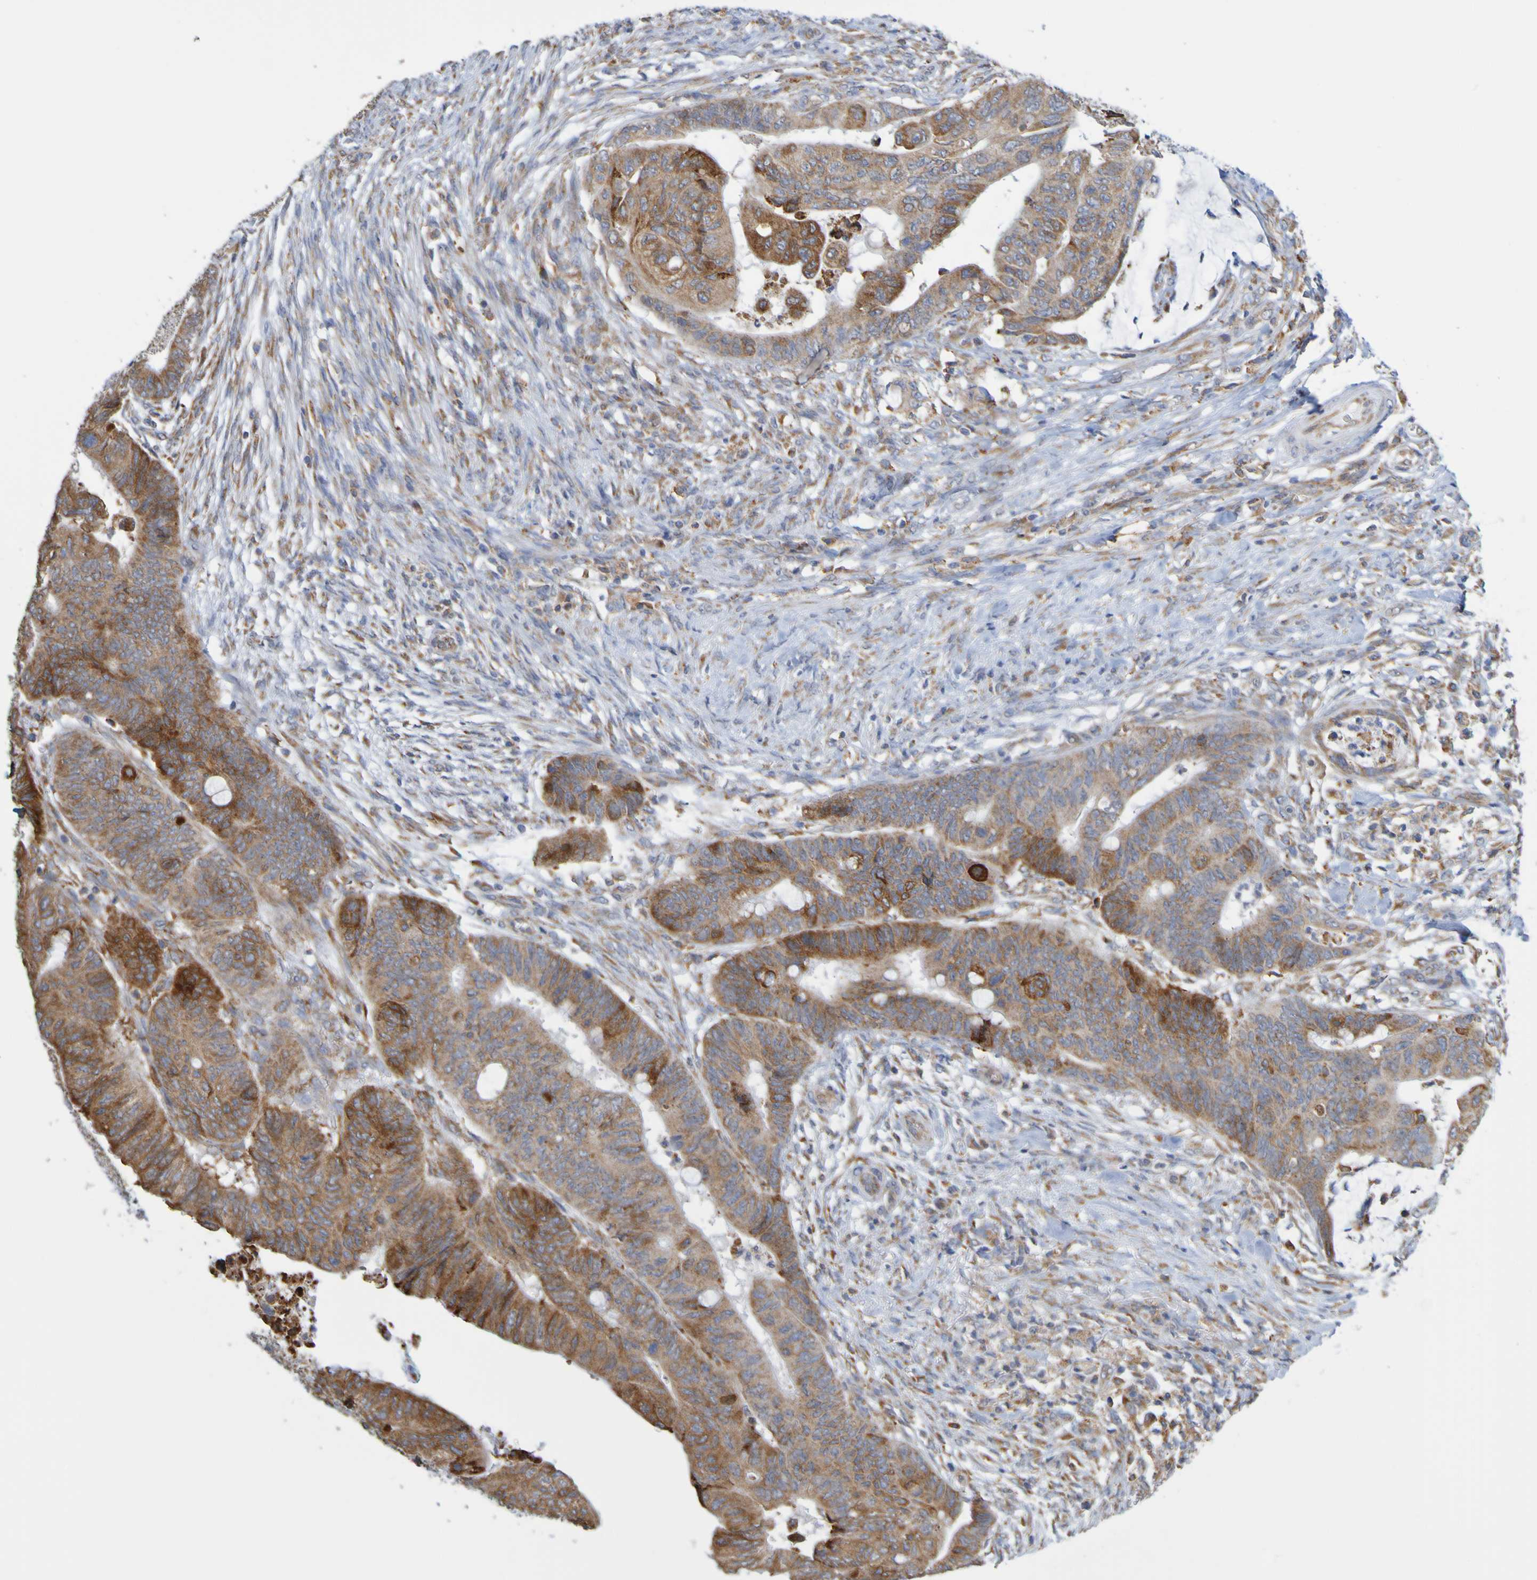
{"staining": {"intensity": "strong", "quantity": "<25%", "location": "cytoplasmic/membranous"}, "tissue": "colorectal cancer", "cell_type": "Tumor cells", "image_type": "cancer", "snomed": [{"axis": "morphology", "description": "Normal tissue, NOS"}, {"axis": "morphology", "description": "Adenocarcinoma, NOS"}, {"axis": "topography", "description": "Rectum"}, {"axis": "topography", "description": "Peripheral nerve tissue"}], "caption": "The histopathology image reveals immunohistochemical staining of adenocarcinoma (colorectal). There is strong cytoplasmic/membranous staining is seen in about <25% of tumor cells.", "gene": "PDIA3", "patient": {"sex": "male", "age": 92}}